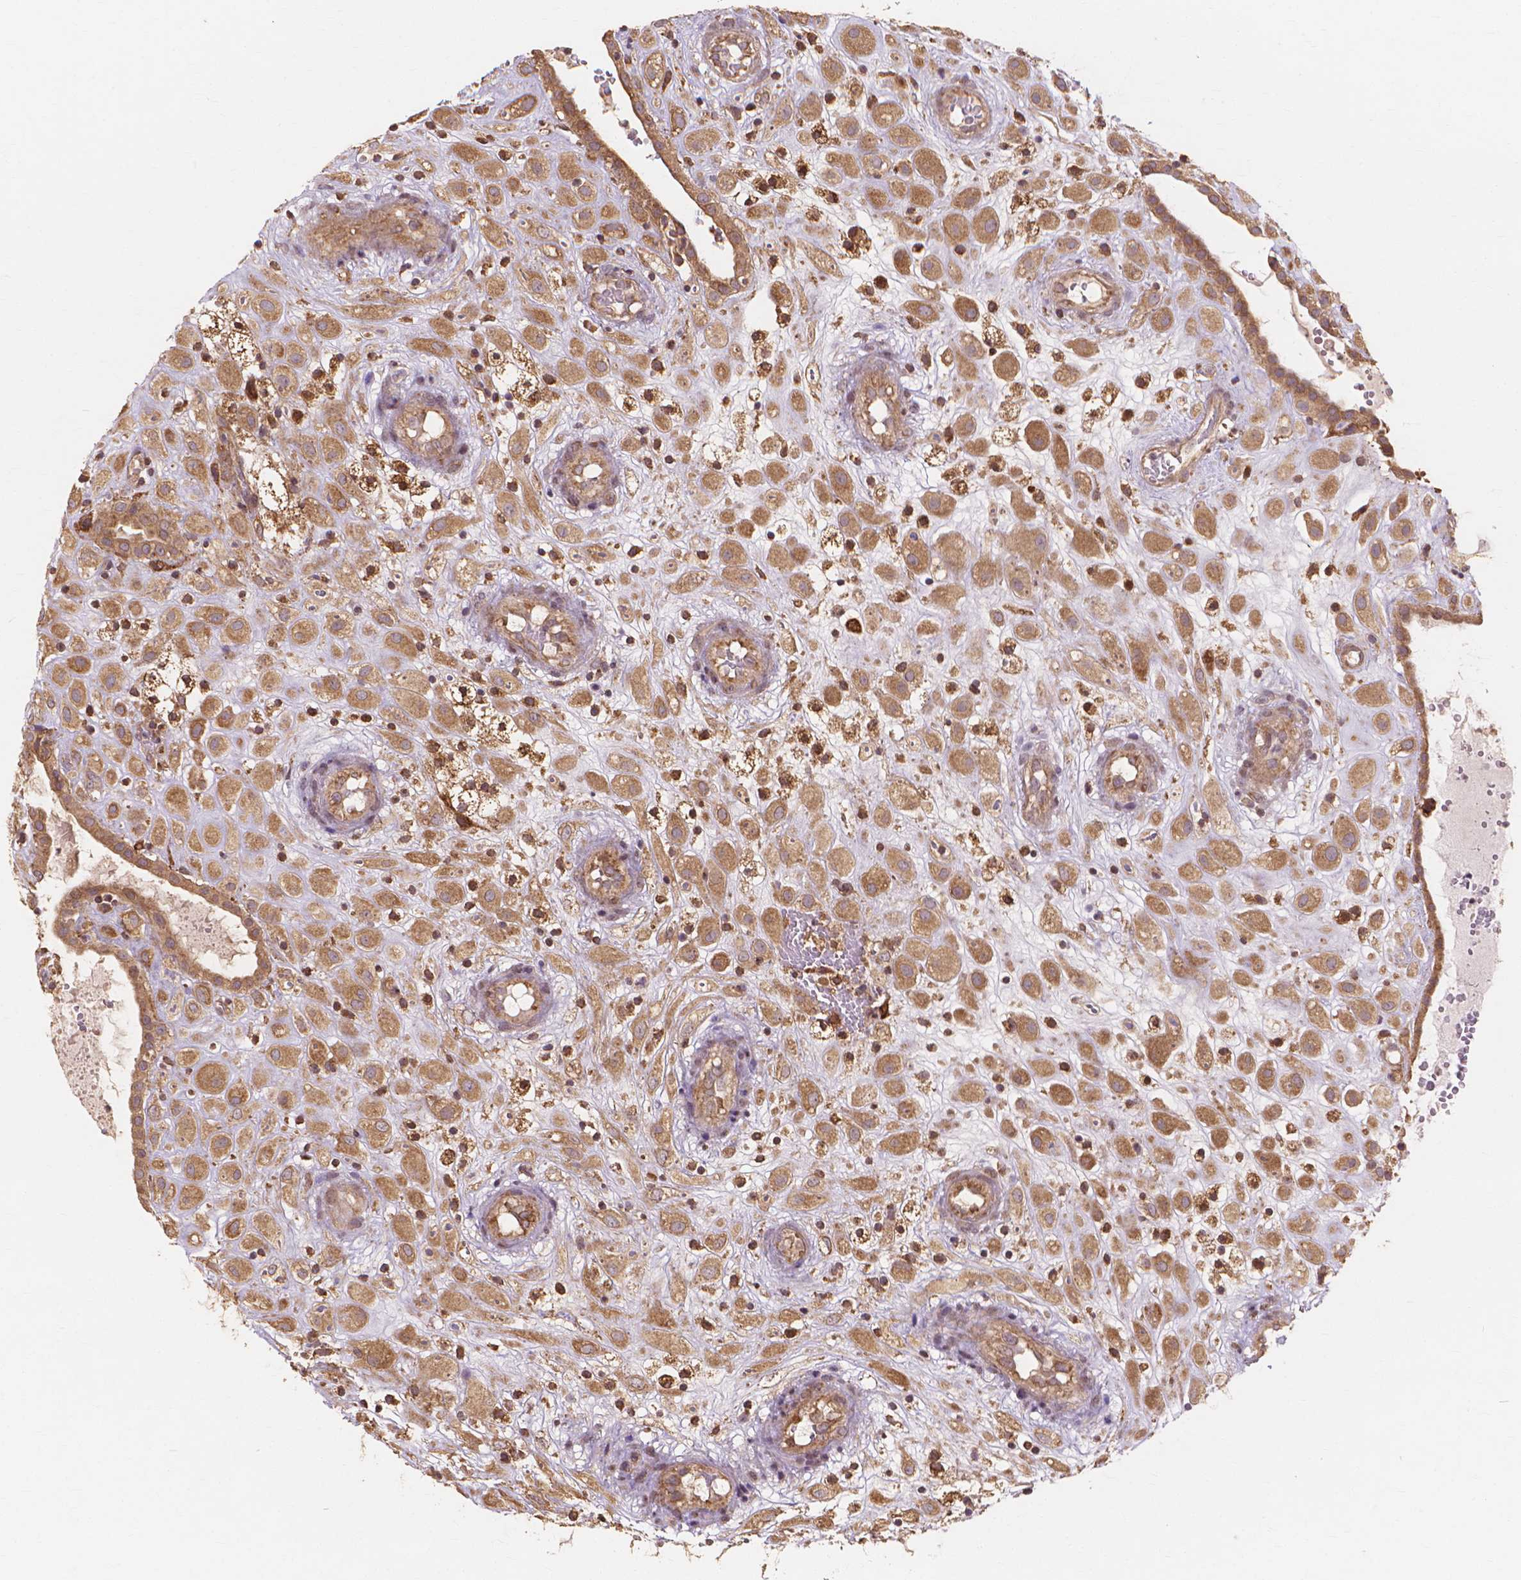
{"staining": {"intensity": "moderate", "quantity": ">75%", "location": "cytoplasmic/membranous"}, "tissue": "placenta", "cell_type": "Decidual cells", "image_type": "normal", "snomed": [{"axis": "morphology", "description": "Normal tissue, NOS"}, {"axis": "topography", "description": "Placenta"}], "caption": "Immunohistochemical staining of normal placenta shows moderate cytoplasmic/membranous protein positivity in approximately >75% of decidual cells.", "gene": "TAB2", "patient": {"sex": "female", "age": 24}}